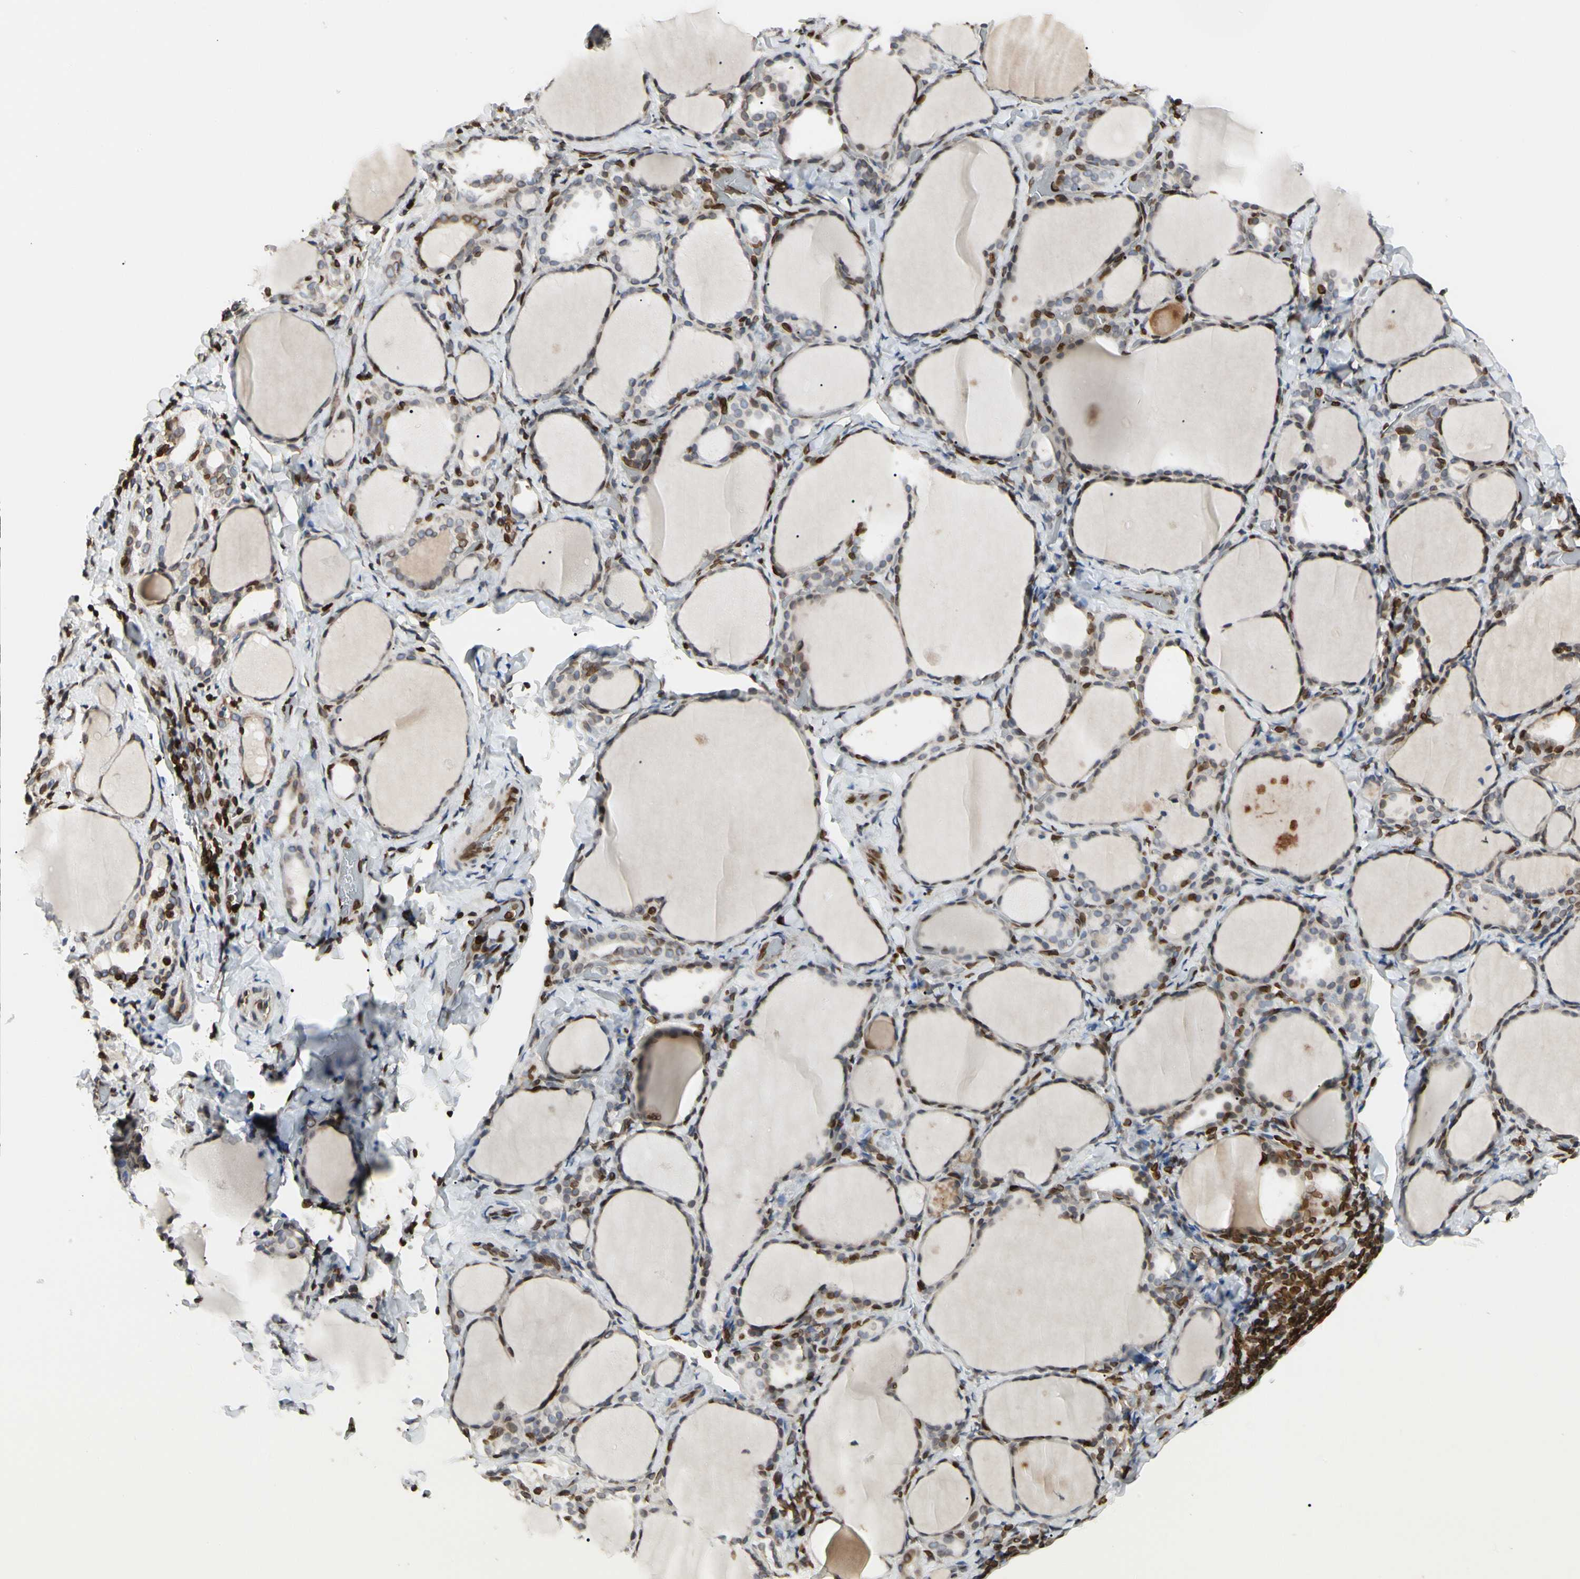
{"staining": {"intensity": "moderate", "quantity": "<25%", "location": "cytoplasmic/membranous,nuclear"}, "tissue": "thyroid gland", "cell_type": "Glandular cells", "image_type": "normal", "snomed": [{"axis": "morphology", "description": "Normal tissue, NOS"}, {"axis": "morphology", "description": "Papillary adenocarcinoma, NOS"}, {"axis": "topography", "description": "Thyroid gland"}], "caption": "A brown stain shows moderate cytoplasmic/membranous,nuclear expression of a protein in glandular cells of normal human thyroid gland.", "gene": "TMPO", "patient": {"sex": "female", "age": 30}}